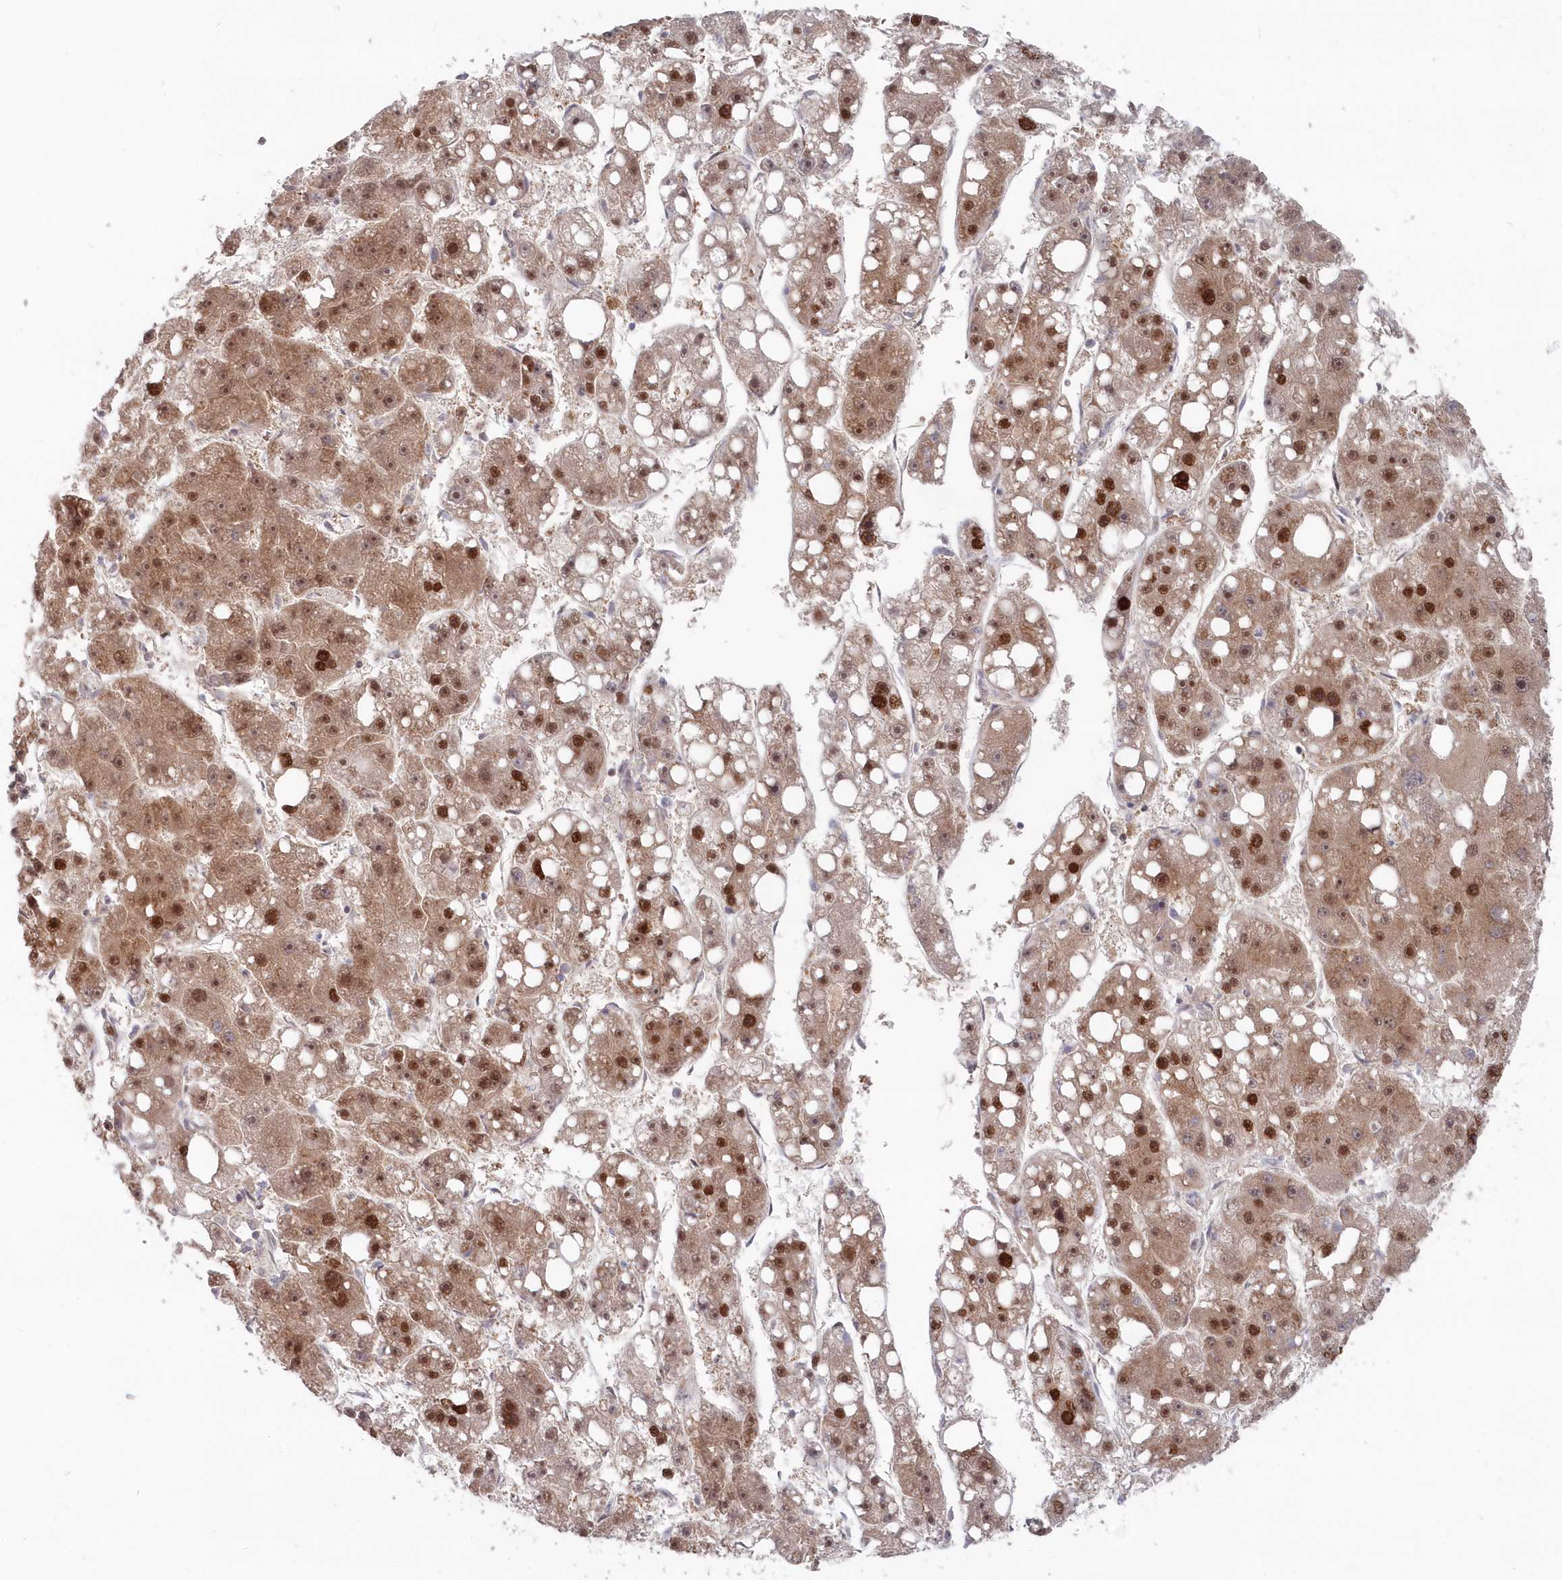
{"staining": {"intensity": "moderate", "quantity": ">75%", "location": "cytoplasmic/membranous,nuclear"}, "tissue": "liver cancer", "cell_type": "Tumor cells", "image_type": "cancer", "snomed": [{"axis": "morphology", "description": "Carcinoma, Hepatocellular, NOS"}, {"axis": "topography", "description": "Liver"}], "caption": "Liver hepatocellular carcinoma stained for a protein shows moderate cytoplasmic/membranous and nuclear positivity in tumor cells.", "gene": "ABHD14B", "patient": {"sex": "female", "age": 61}}